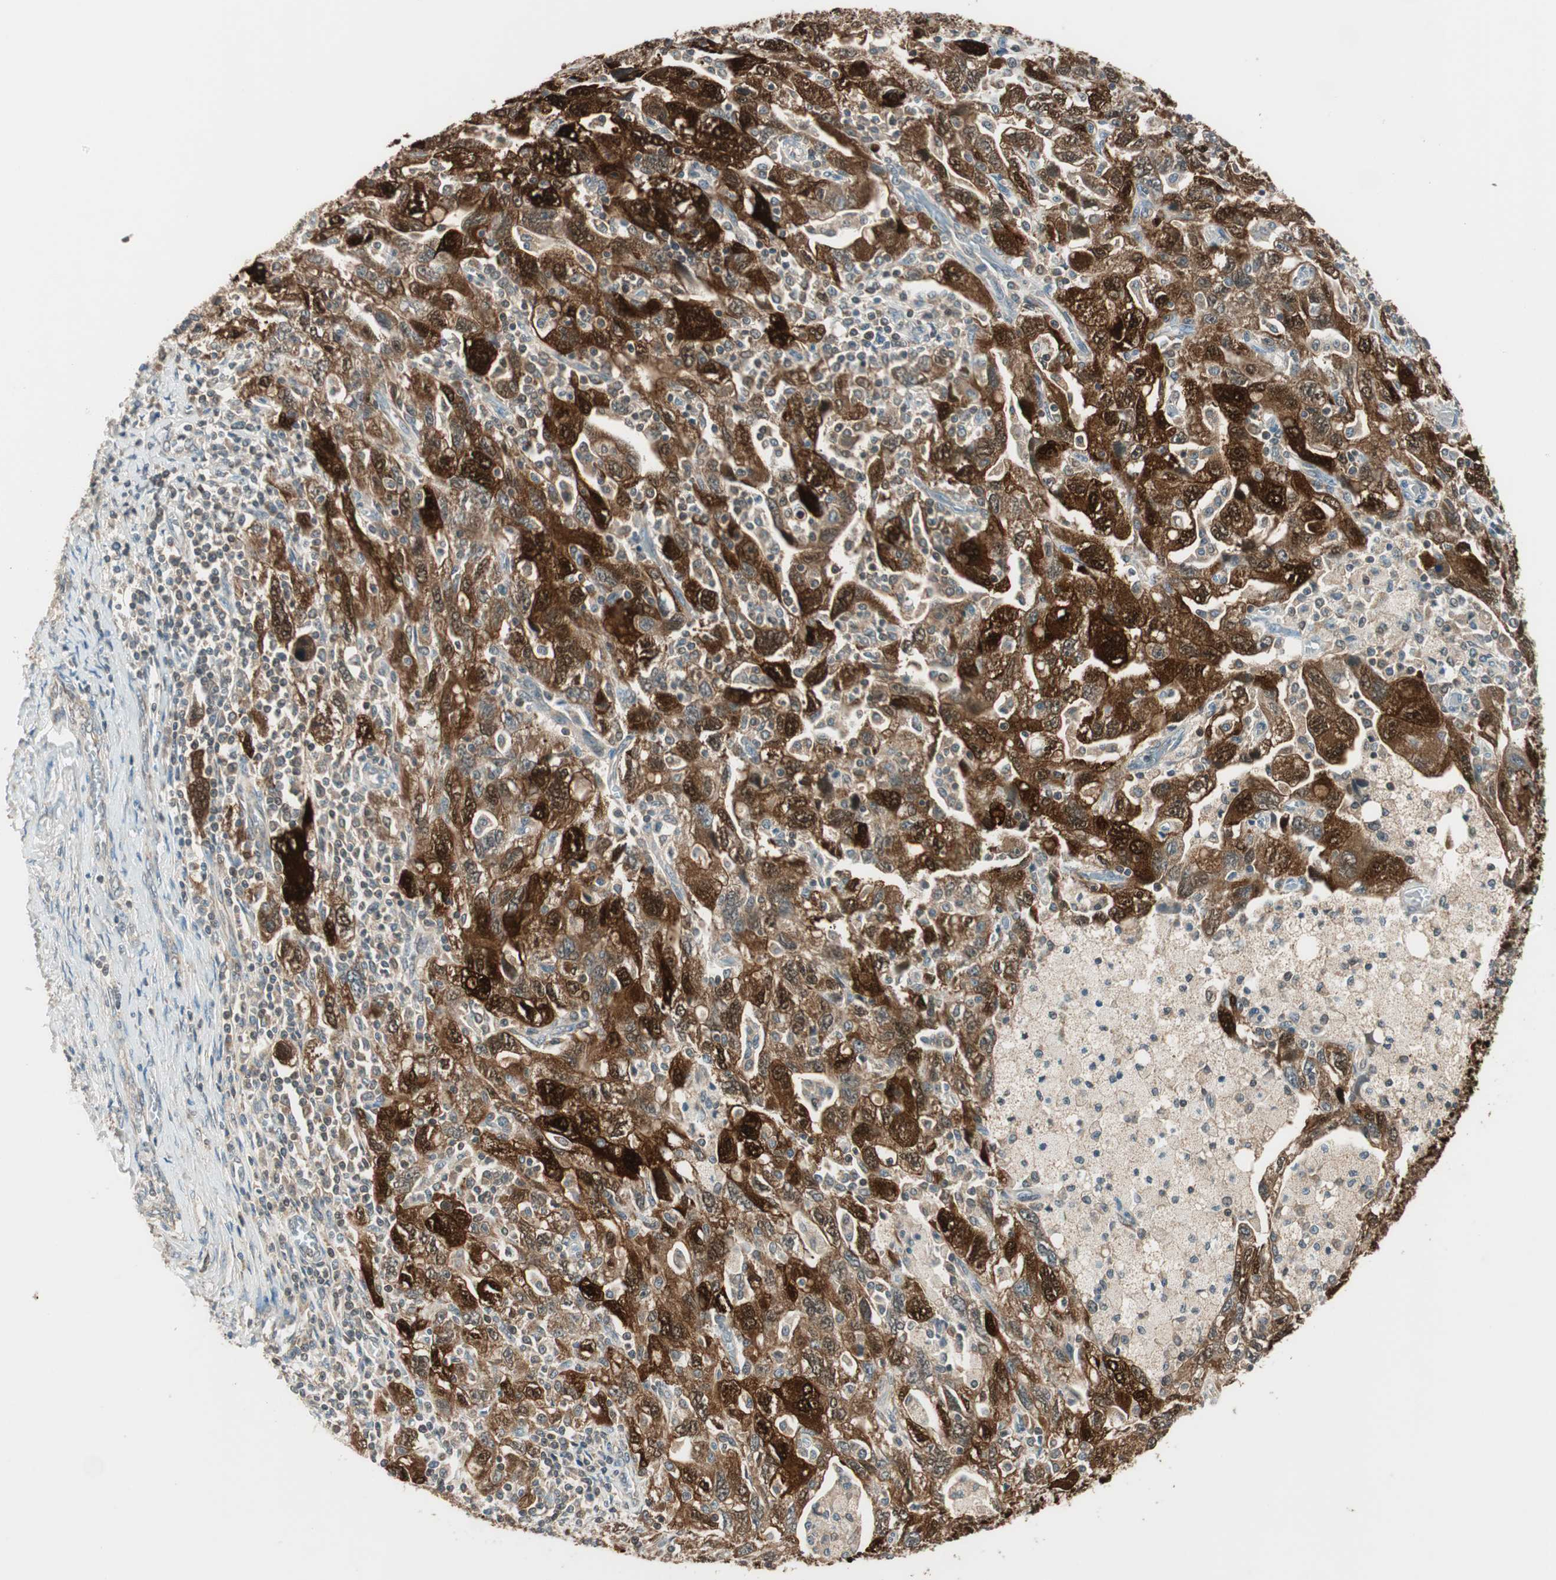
{"staining": {"intensity": "strong", "quantity": ">75%", "location": "cytoplasmic/membranous,nuclear"}, "tissue": "ovarian cancer", "cell_type": "Tumor cells", "image_type": "cancer", "snomed": [{"axis": "morphology", "description": "Carcinoma, NOS"}, {"axis": "morphology", "description": "Cystadenocarcinoma, serous, NOS"}, {"axis": "topography", "description": "Ovary"}], "caption": "Ovarian cancer (carcinoma) stained with DAB immunohistochemistry (IHC) shows high levels of strong cytoplasmic/membranous and nuclear positivity in approximately >75% of tumor cells.", "gene": "TRIM21", "patient": {"sex": "female", "age": 69}}